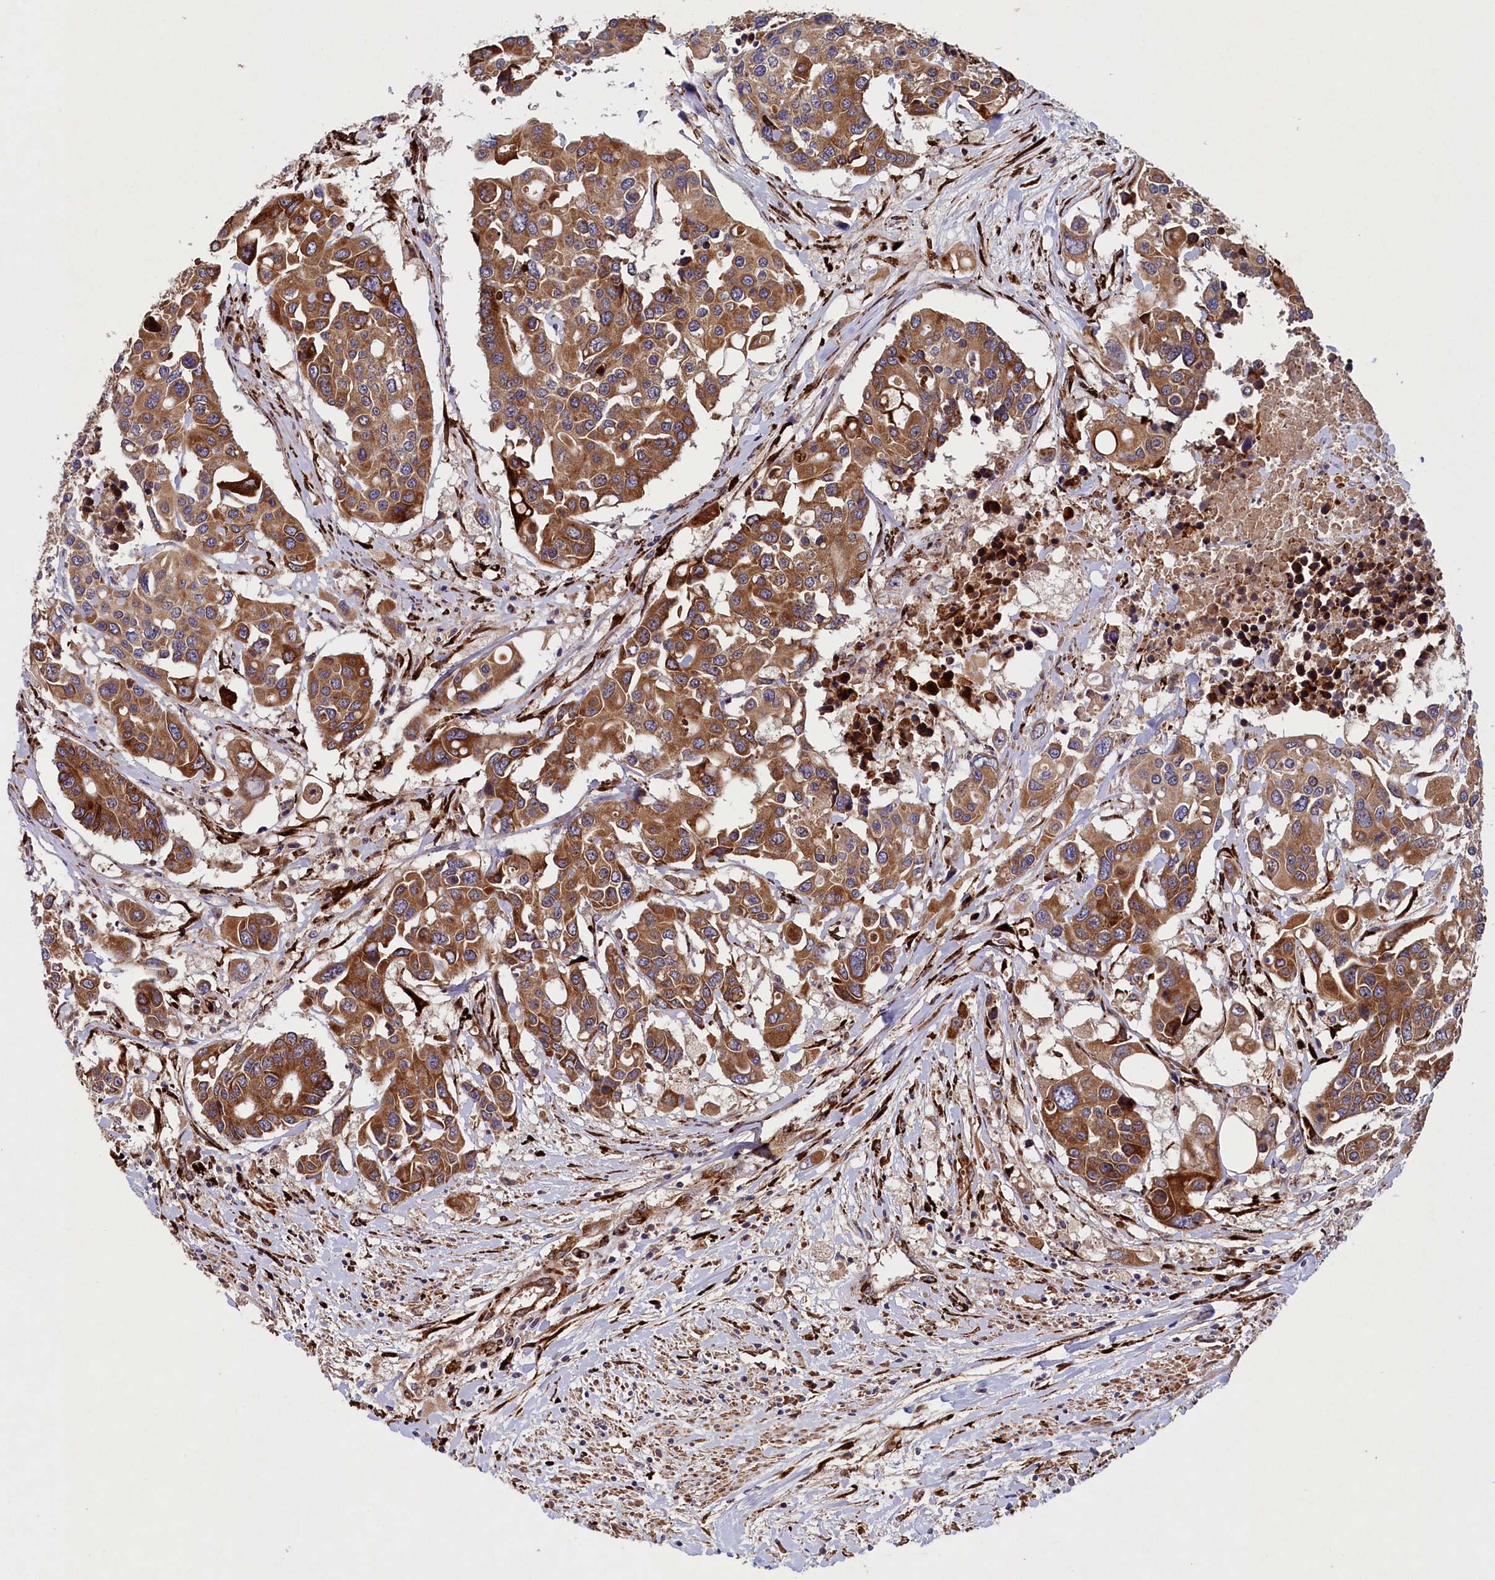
{"staining": {"intensity": "moderate", "quantity": ">75%", "location": "cytoplasmic/membranous"}, "tissue": "colorectal cancer", "cell_type": "Tumor cells", "image_type": "cancer", "snomed": [{"axis": "morphology", "description": "Adenocarcinoma, NOS"}, {"axis": "topography", "description": "Colon"}], "caption": "The image shows staining of colorectal adenocarcinoma, revealing moderate cytoplasmic/membranous protein positivity (brown color) within tumor cells.", "gene": "ARRDC4", "patient": {"sex": "male", "age": 77}}